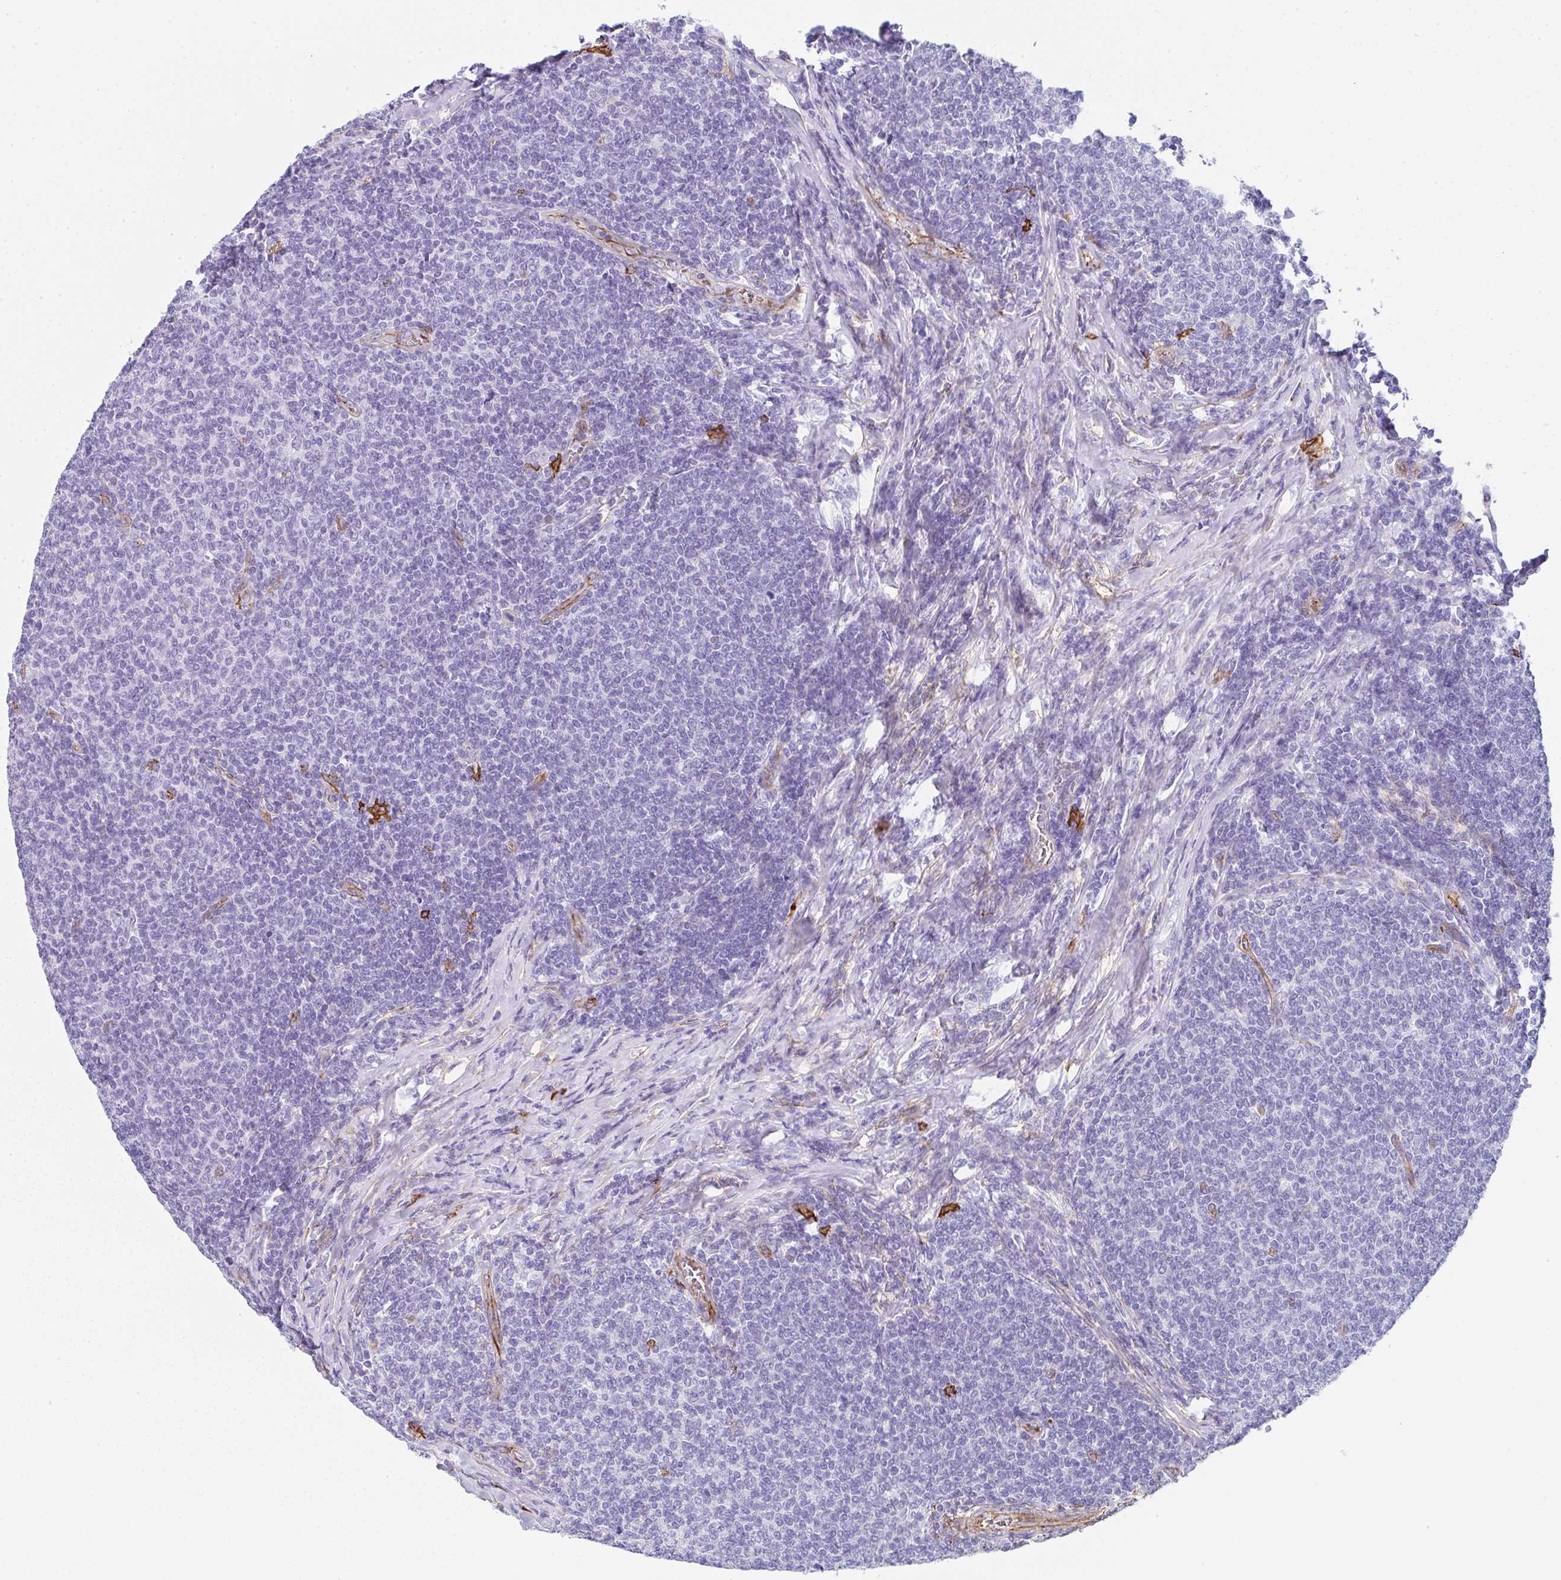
{"staining": {"intensity": "negative", "quantity": "none", "location": "none"}, "tissue": "lymphoma", "cell_type": "Tumor cells", "image_type": "cancer", "snomed": [{"axis": "morphology", "description": "Malignant lymphoma, non-Hodgkin's type, Low grade"}, {"axis": "topography", "description": "Lymph node"}], "caption": "Image shows no protein expression in tumor cells of lymphoma tissue.", "gene": "DBN1", "patient": {"sex": "male", "age": 52}}